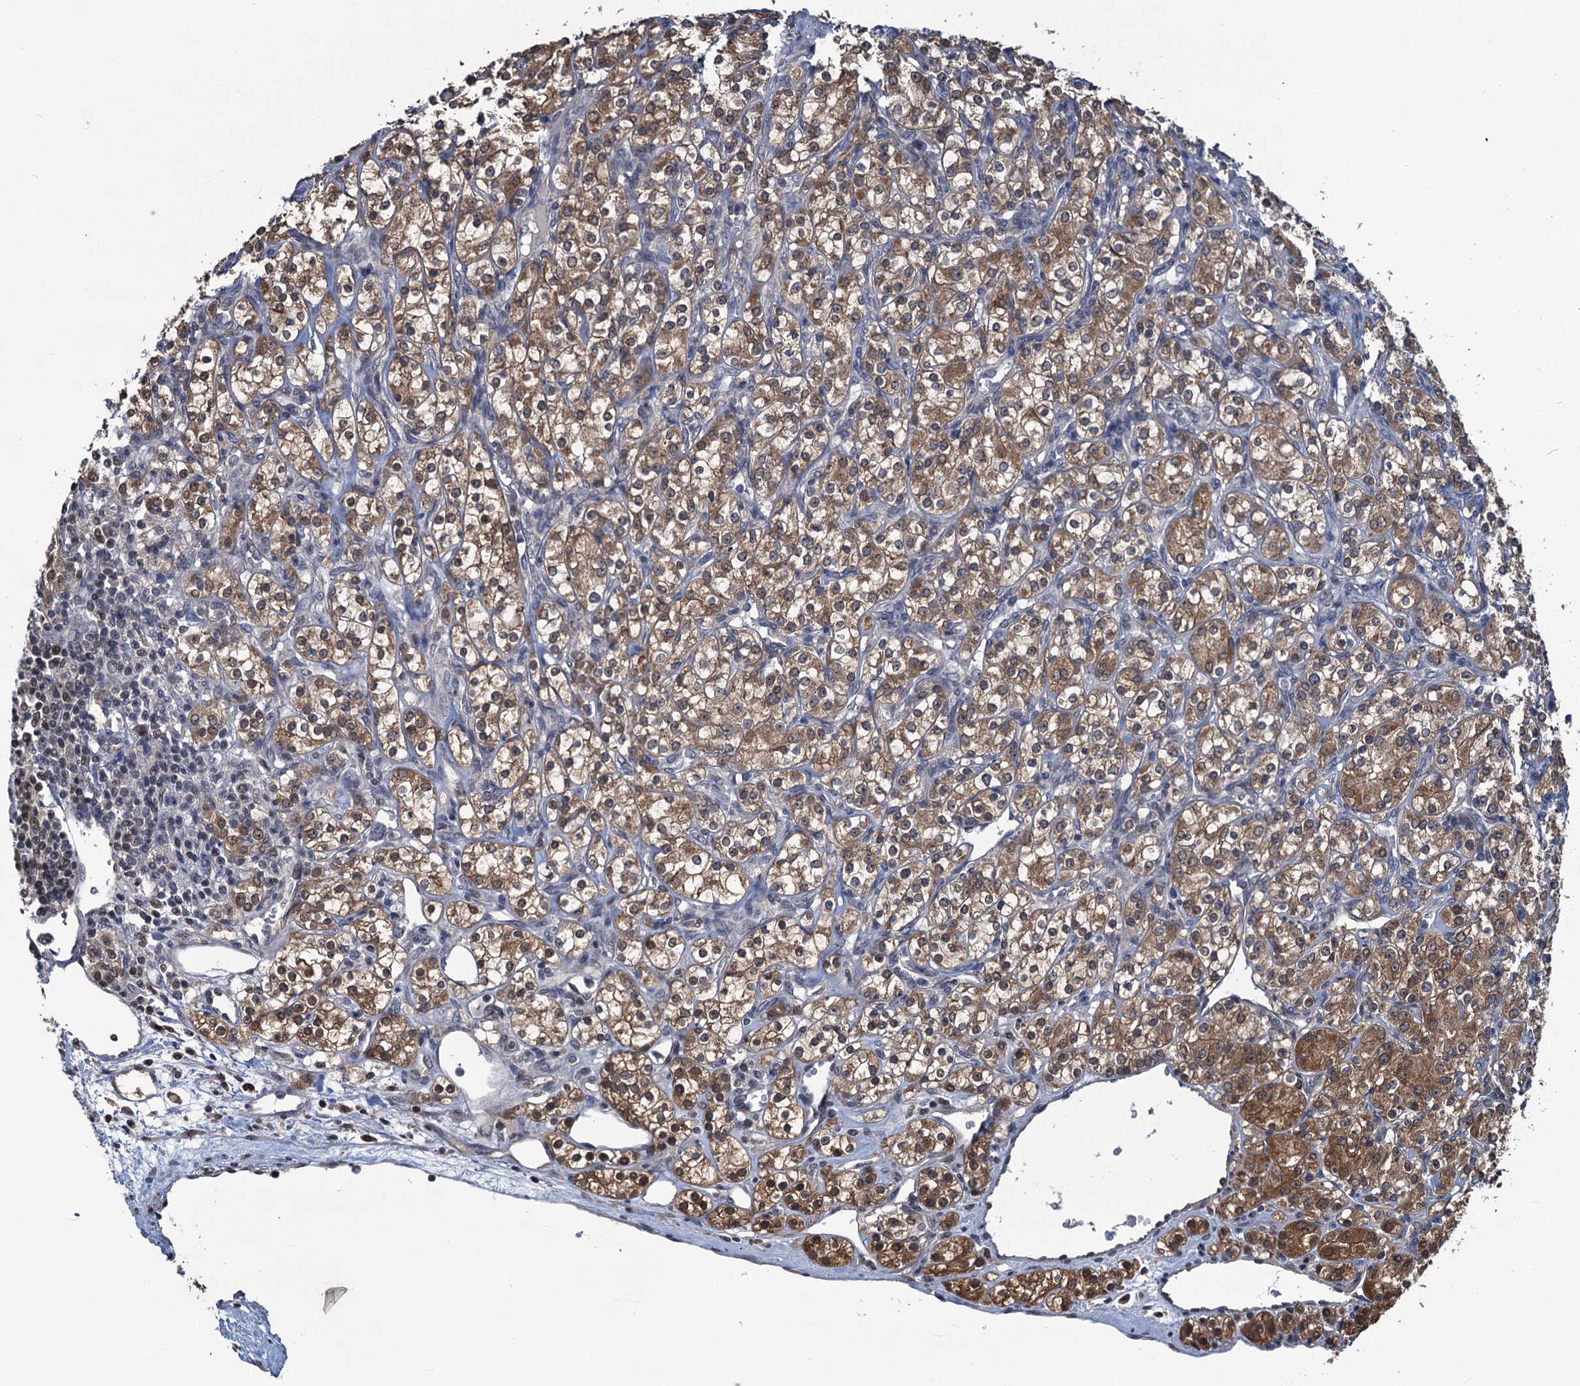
{"staining": {"intensity": "moderate", "quantity": ">75%", "location": "cytoplasmic/membranous,nuclear"}, "tissue": "renal cancer", "cell_type": "Tumor cells", "image_type": "cancer", "snomed": [{"axis": "morphology", "description": "Adenocarcinoma, NOS"}, {"axis": "topography", "description": "Kidney"}], "caption": "Human renal cancer (adenocarcinoma) stained with a brown dye displays moderate cytoplasmic/membranous and nuclear positive expression in about >75% of tumor cells.", "gene": "RTKN2", "patient": {"sex": "male", "age": 77}}